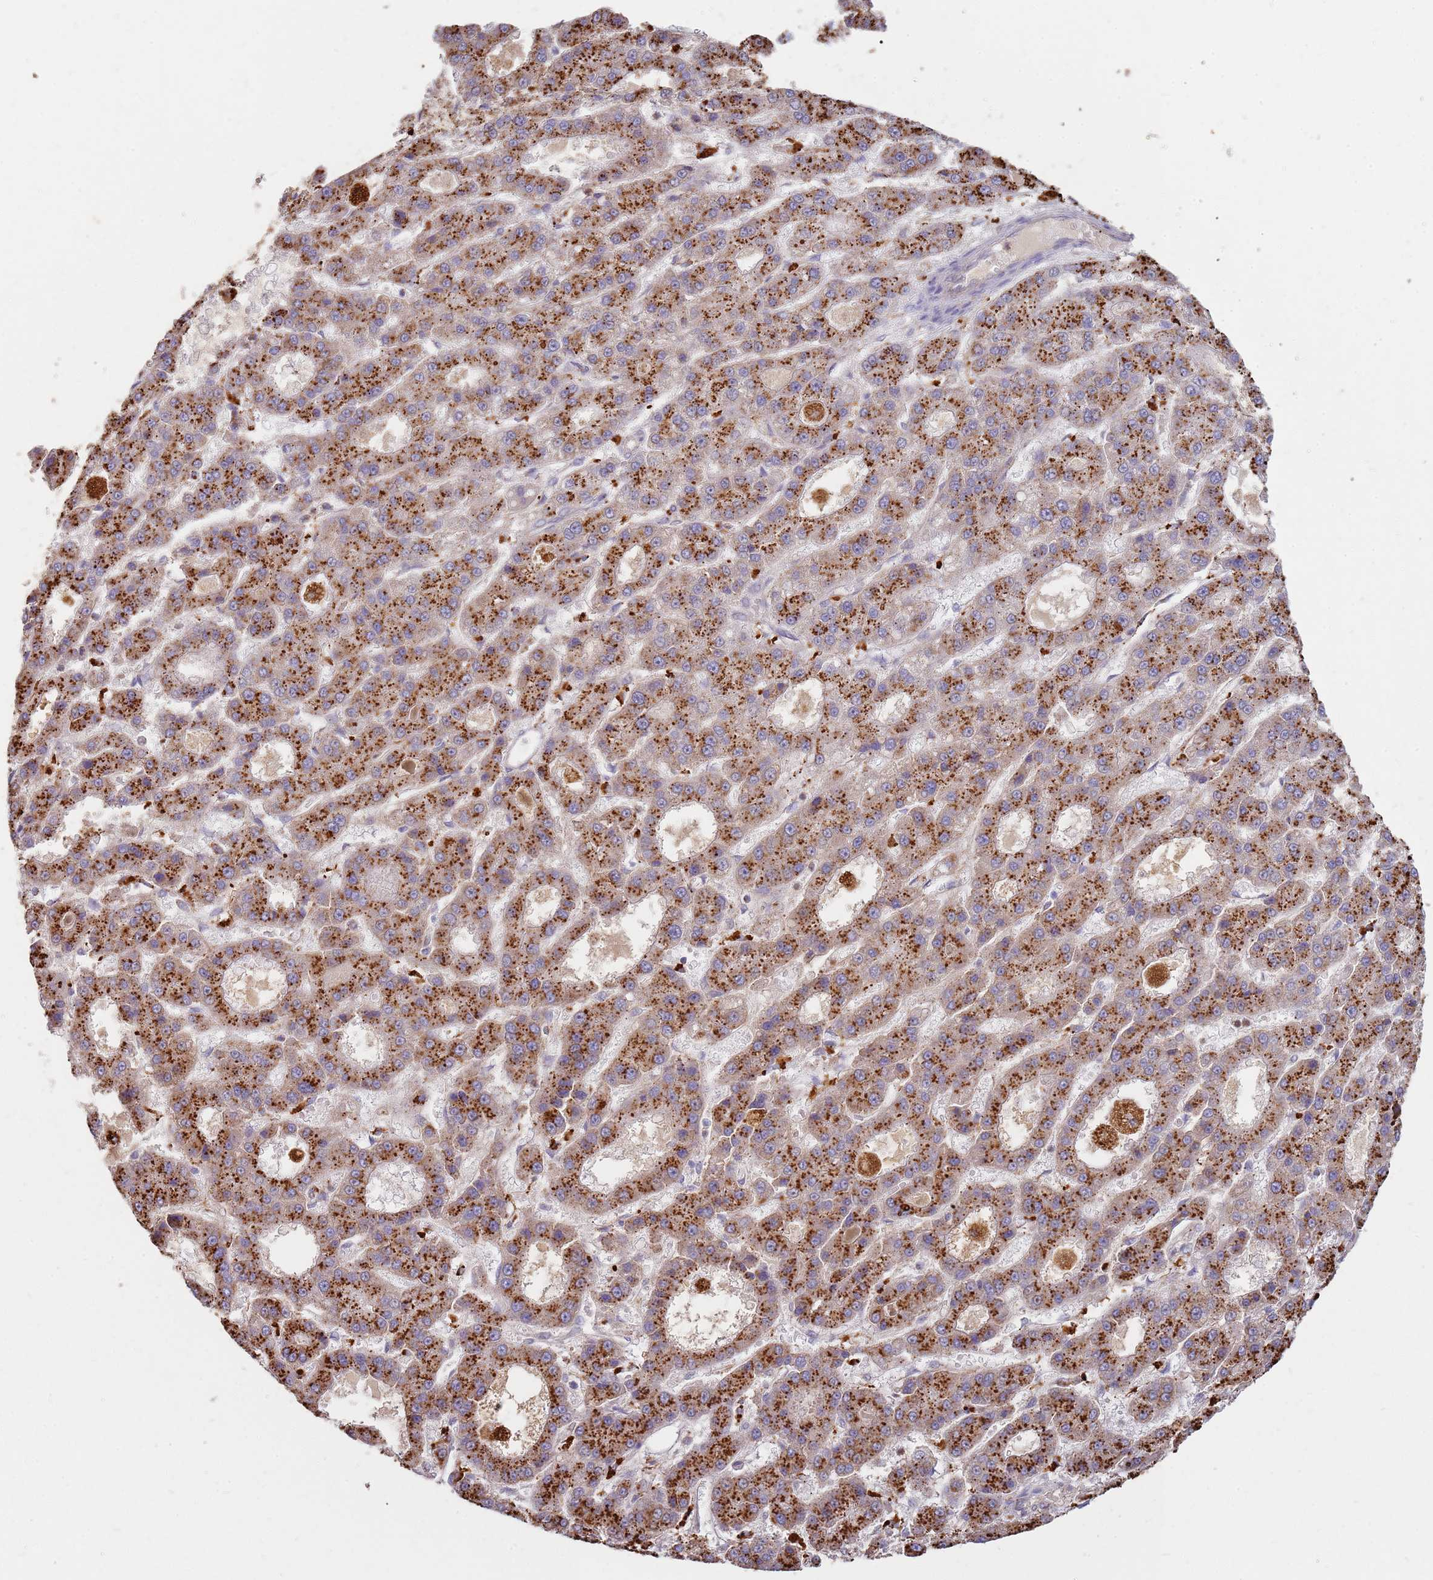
{"staining": {"intensity": "strong", "quantity": ">75%", "location": "cytoplasmic/membranous"}, "tissue": "liver cancer", "cell_type": "Tumor cells", "image_type": "cancer", "snomed": [{"axis": "morphology", "description": "Carcinoma, Hepatocellular, NOS"}, {"axis": "topography", "description": "Liver"}], "caption": "Liver cancer stained with immunohistochemistry (IHC) exhibits strong cytoplasmic/membranous expression in about >75% of tumor cells.", "gene": "TMEM229B", "patient": {"sex": "male", "age": 70}}